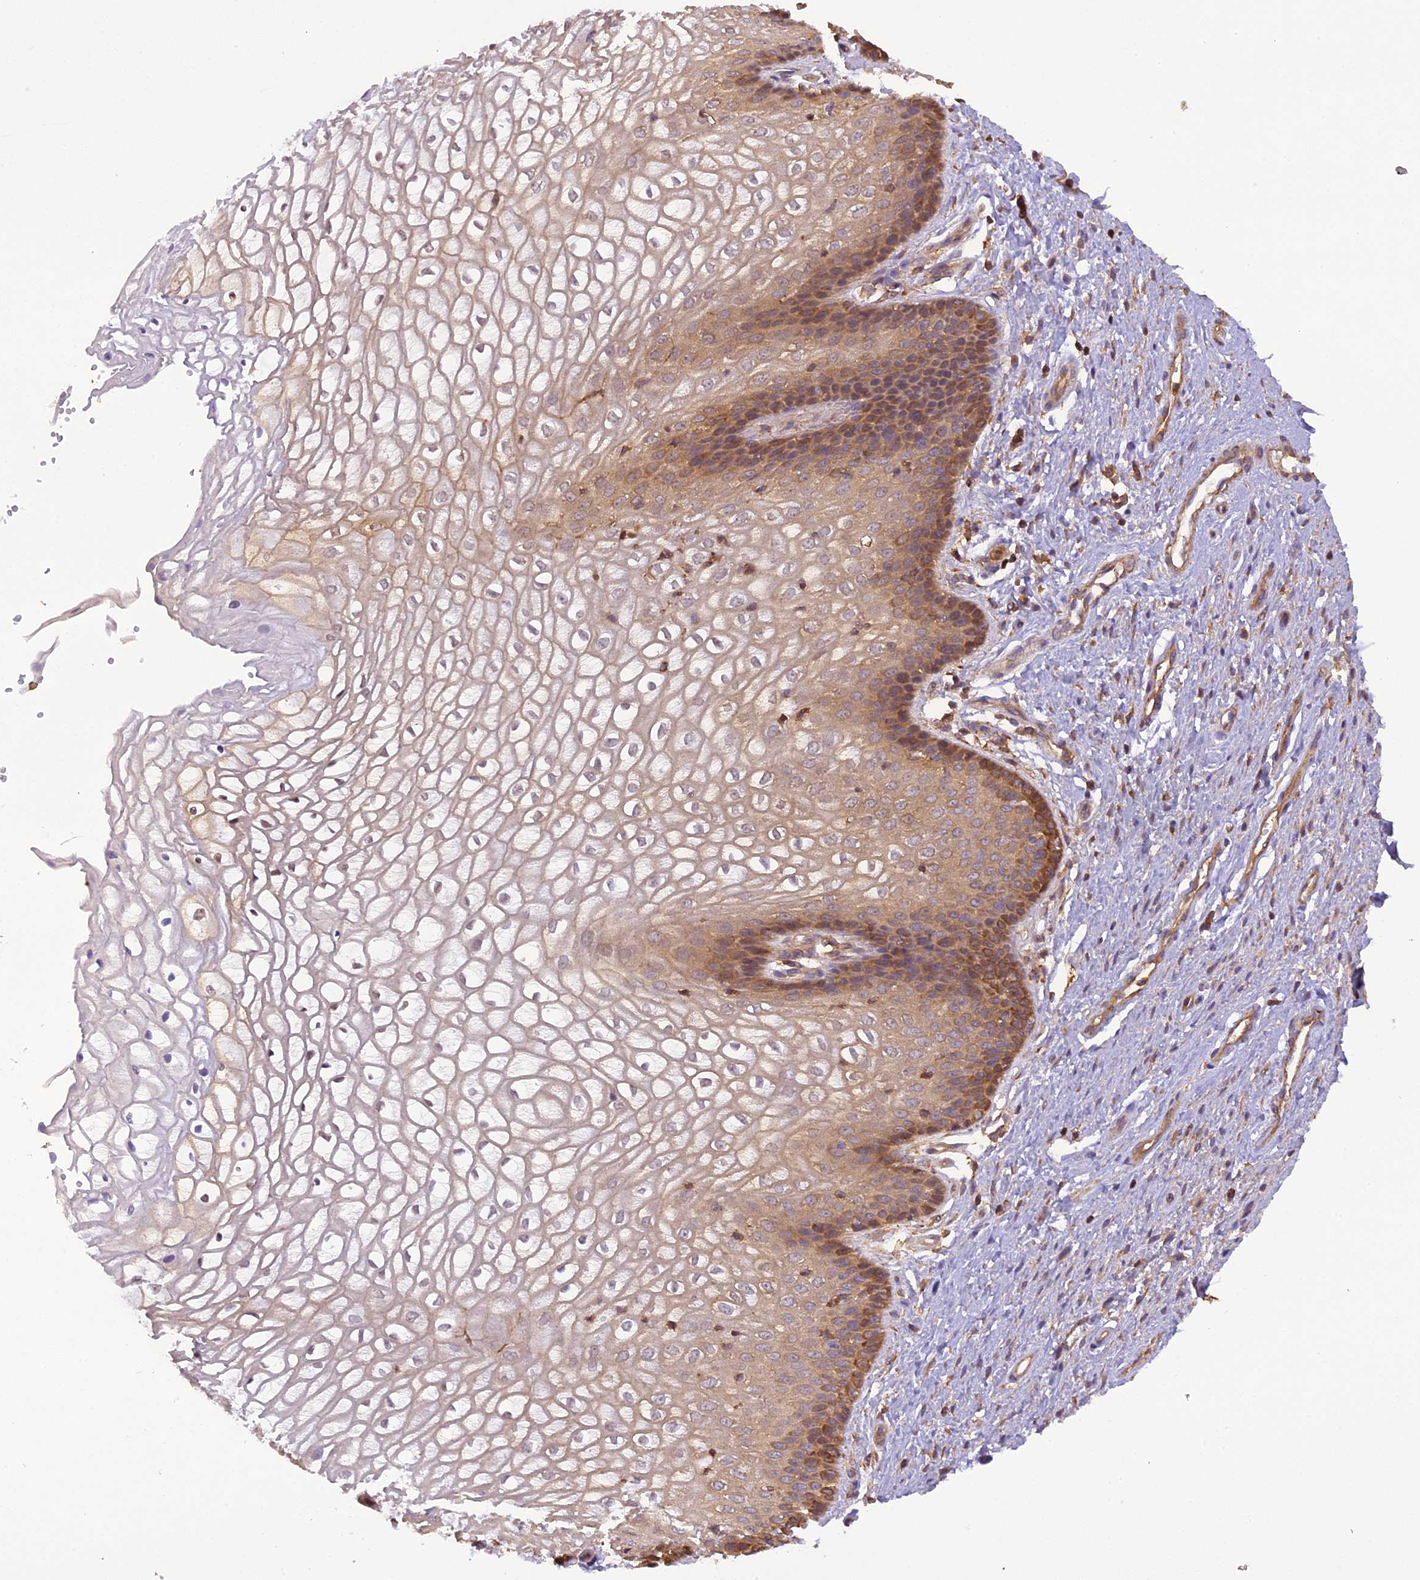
{"staining": {"intensity": "moderate", "quantity": "<25%", "location": "cytoplasmic/membranous"}, "tissue": "vagina", "cell_type": "Squamous epithelial cells", "image_type": "normal", "snomed": [{"axis": "morphology", "description": "Normal tissue, NOS"}, {"axis": "topography", "description": "Vagina"}], "caption": "Immunohistochemical staining of unremarkable human vagina exhibits low levels of moderate cytoplasmic/membranous positivity in about <25% of squamous epithelial cells. The protein of interest is stained brown, and the nuclei are stained in blue (DAB IHC with brightfield microscopy, high magnification).", "gene": "STOML1", "patient": {"sex": "female", "age": 34}}